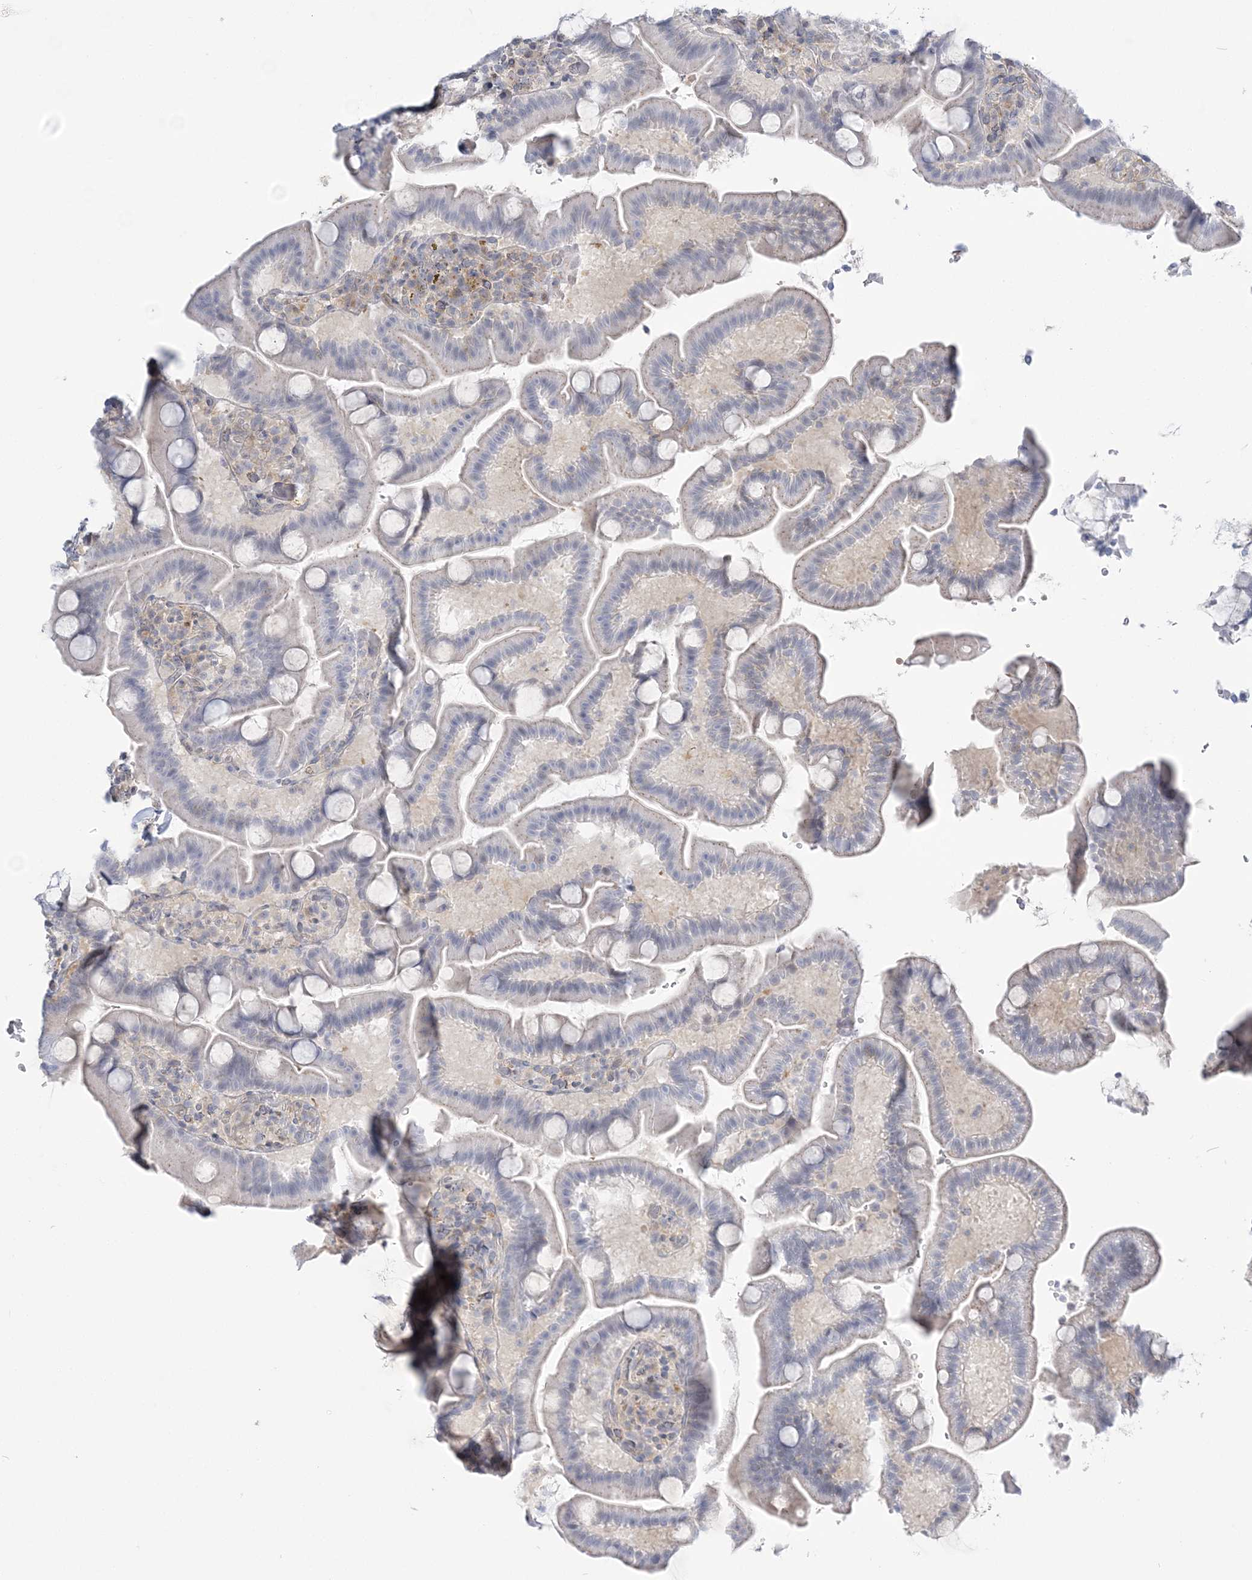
{"staining": {"intensity": "moderate", "quantity": "<25%", "location": "cytoplasmic/membranous"}, "tissue": "duodenum", "cell_type": "Glandular cells", "image_type": "normal", "snomed": [{"axis": "morphology", "description": "Normal tissue, NOS"}, {"axis": "topography", "description": "Duodenum"}], "caption": "Immunohistochemical staining of benign human duodenum shows <25% levels of moderate cytoplasmic/membranous protein expression in approximately <25% of glandular cells. (brown staining indicates protein expression, while blue staining denotes nuclei).", "gene": "THADA", "patient": {"sex": "male", "age": 55}}